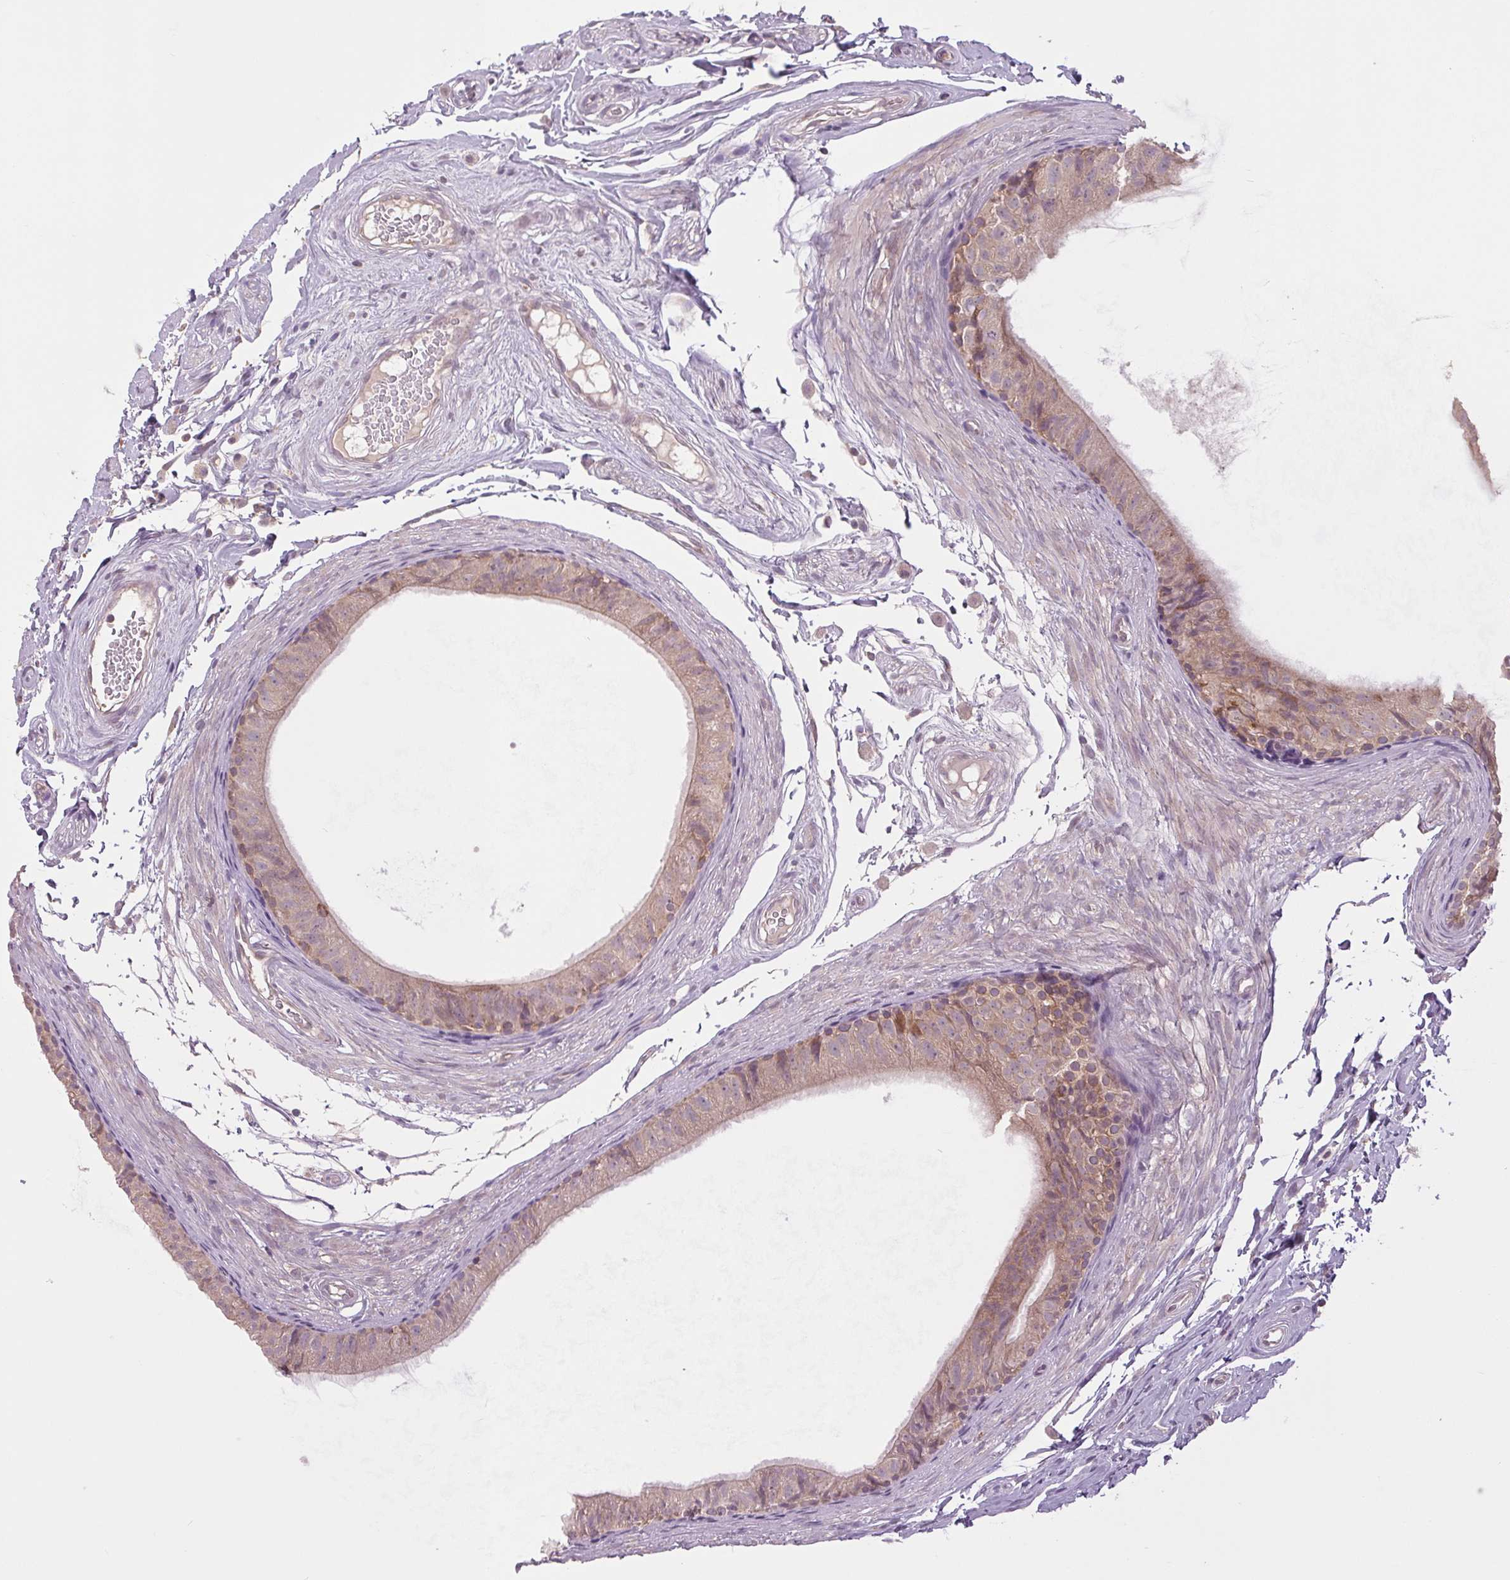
{"staining": {"intensity": "weak", "quantity": ">75%", "location": "cytoplasmic/membranous"}, "tissue": "epididymis", "cell_type": "Glandular cells", "image_type": "normal", "snomed": [{"axis": "morphology", "description": "Normal tissue, NOS"}, {"axis": "topography", "description": "Epididymis"}], "caption": "Immunohistochemical staining of benign human epididymis shows low levels of weak cytoplasmic/membranous expression in approximately >75% of glandular cells. (DAB (3,3'-diaminobenzidine) IHC, brown staining for protein, blue staining for nuclei).", "gene": "MAP3K5", "patient": {"sex": "male", "age": 45}}